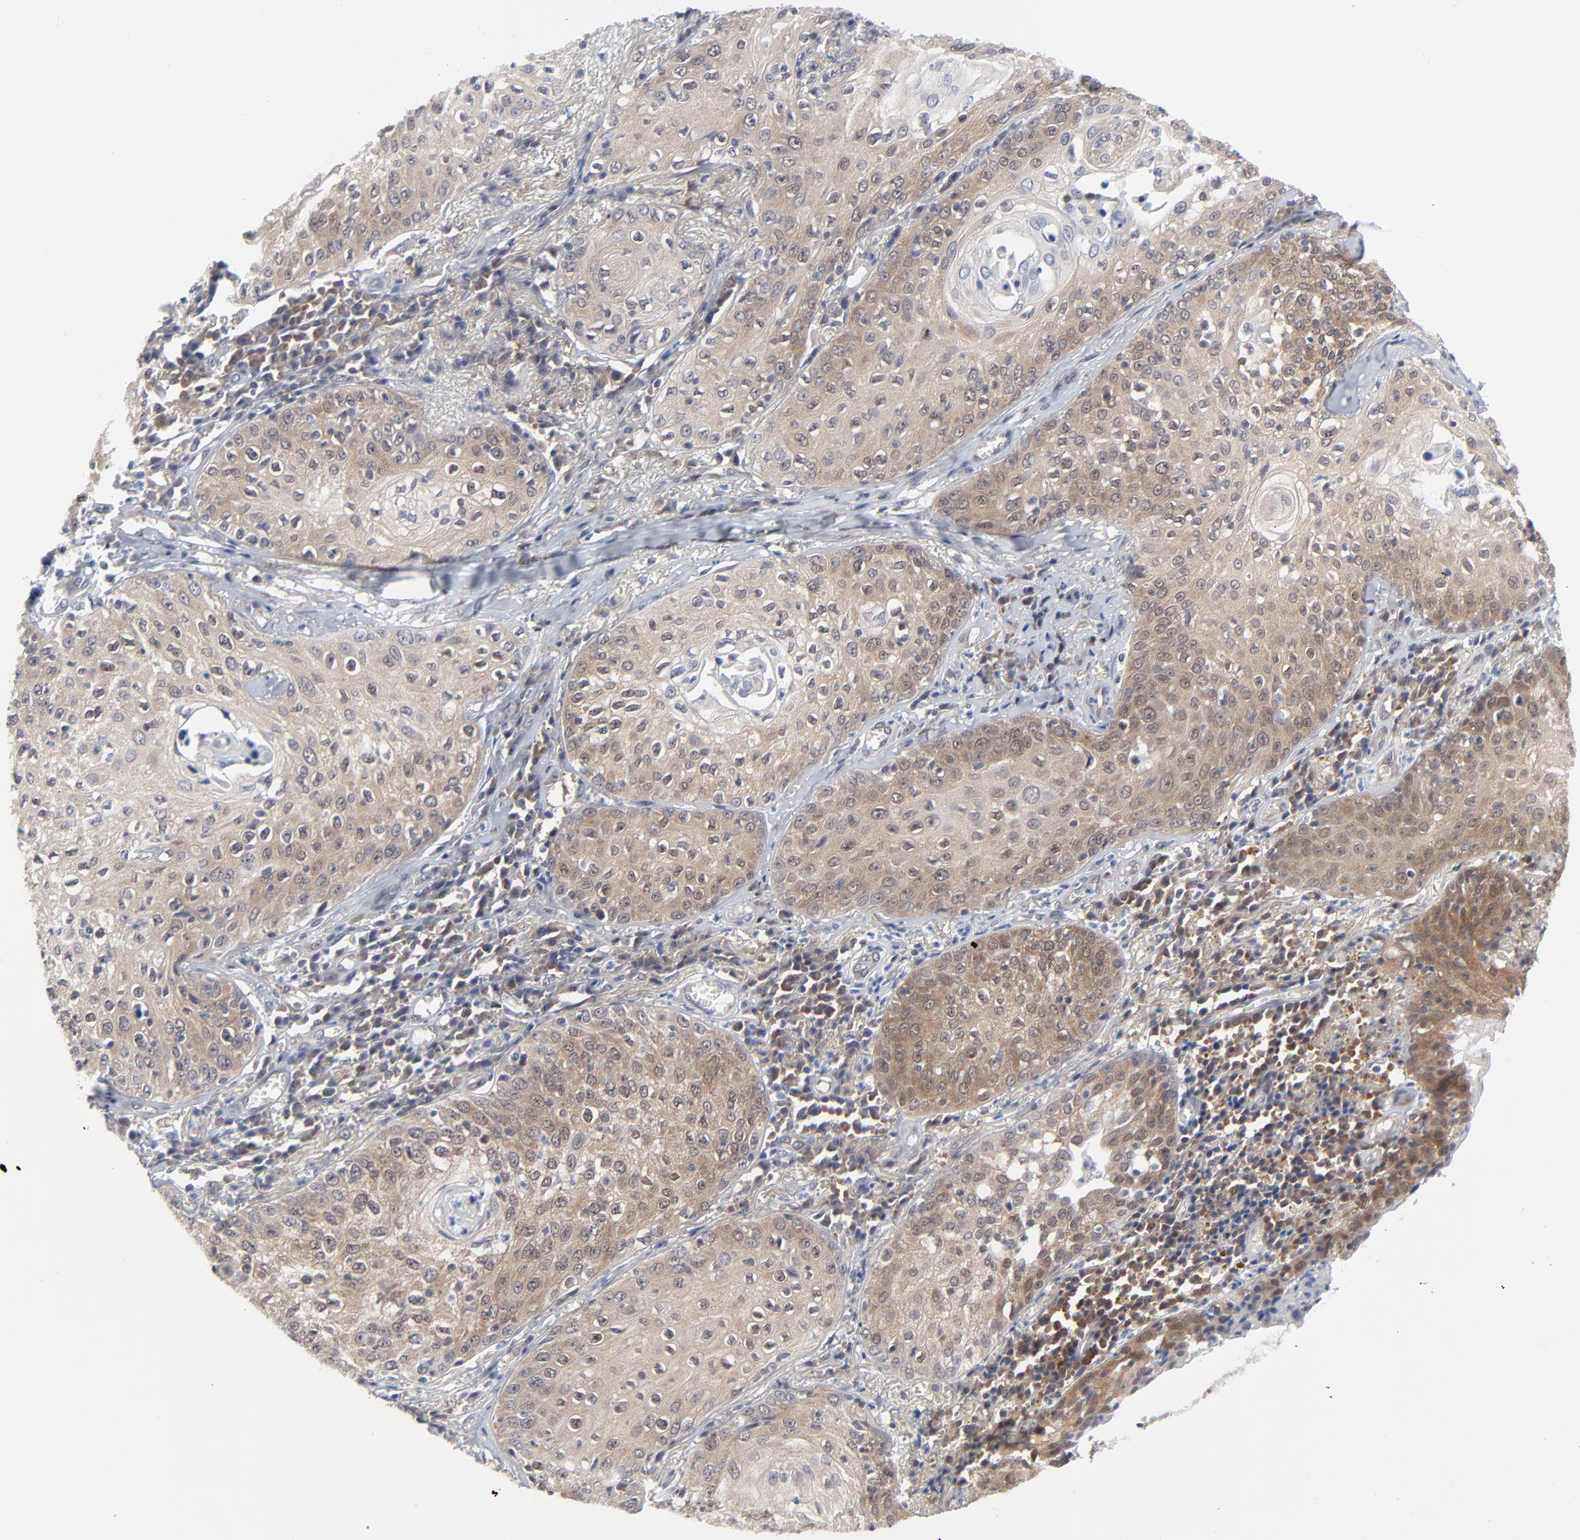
{"staining": {"intensity": "weak", "quantity": ">75%", "location": "cytoplasmic/membranous"}, "tissue": "skin cancer", "cell_type": "Tumor cells", "image_type": "cancer", "snomed": [{"axis": "morphology", "description": "Squamous cell carcinoma, NOS"}, {"axis": "topography", "description": "Skin"}], "caption": "DAB immunohistochemical staining of human skin cancer (squamous cell carcinoma) exhibits weak cytoplasmic/membranous protein expression in approximately >75% of tumor cells.", "gene": "RPS6KB1", "patient": {"sex": "male", "age": 65}}